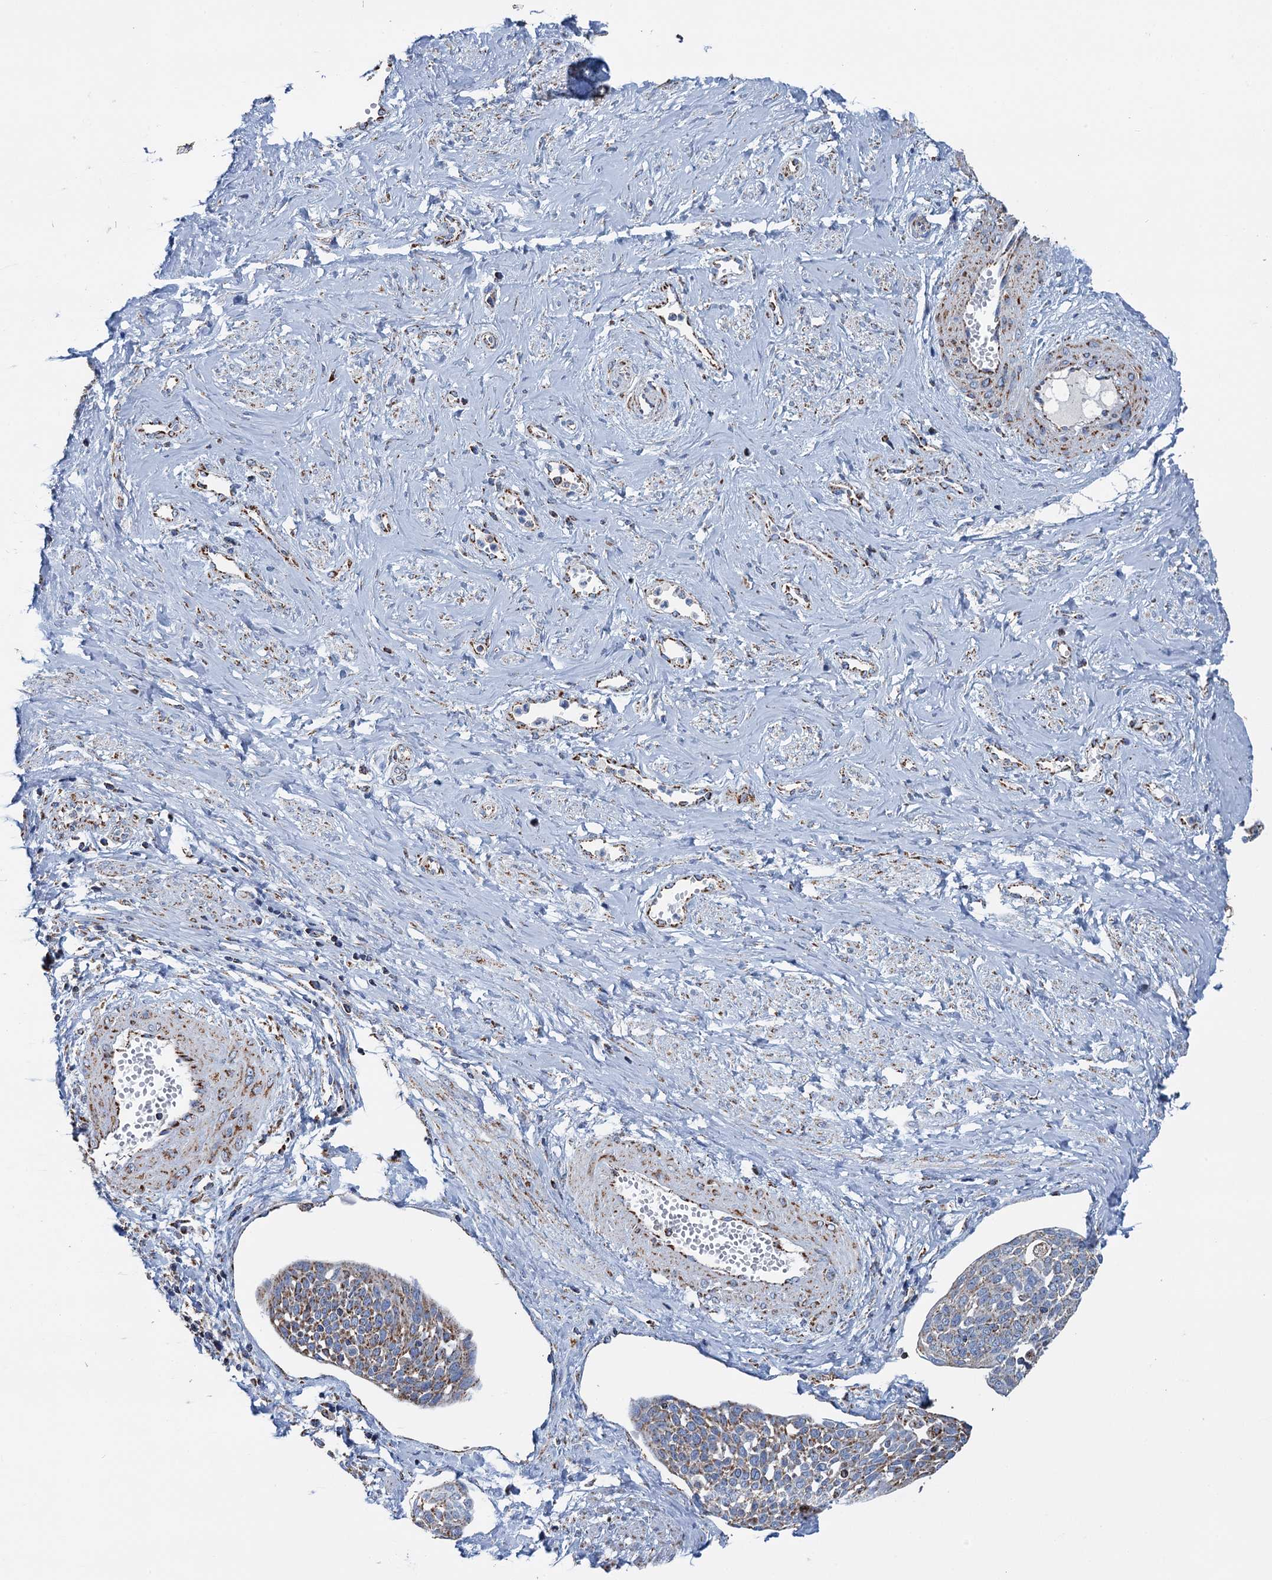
{"staining": {"intensity": "moderate", "quantity": ">75%", "location": "cytoplasmic/membranous"}, "tissue": "cervical cancer", "cell_type": "Tumor cells", "image_type": "cancer", "snomed": [{"axis": "morphology", "description": "Squamous cell carcinoma, NOS"}, {"axis": "topography", "description": "Cervix"}], "caption": "This is a histology image of immunohistochemistry staining of cervical cancer (squamous cell carcinoma), which shows moderate positivity in the cytoplasmic/membranous of tumor cells.", "gene": "IVD", "patient": {"sex": "female", "age": 34}}